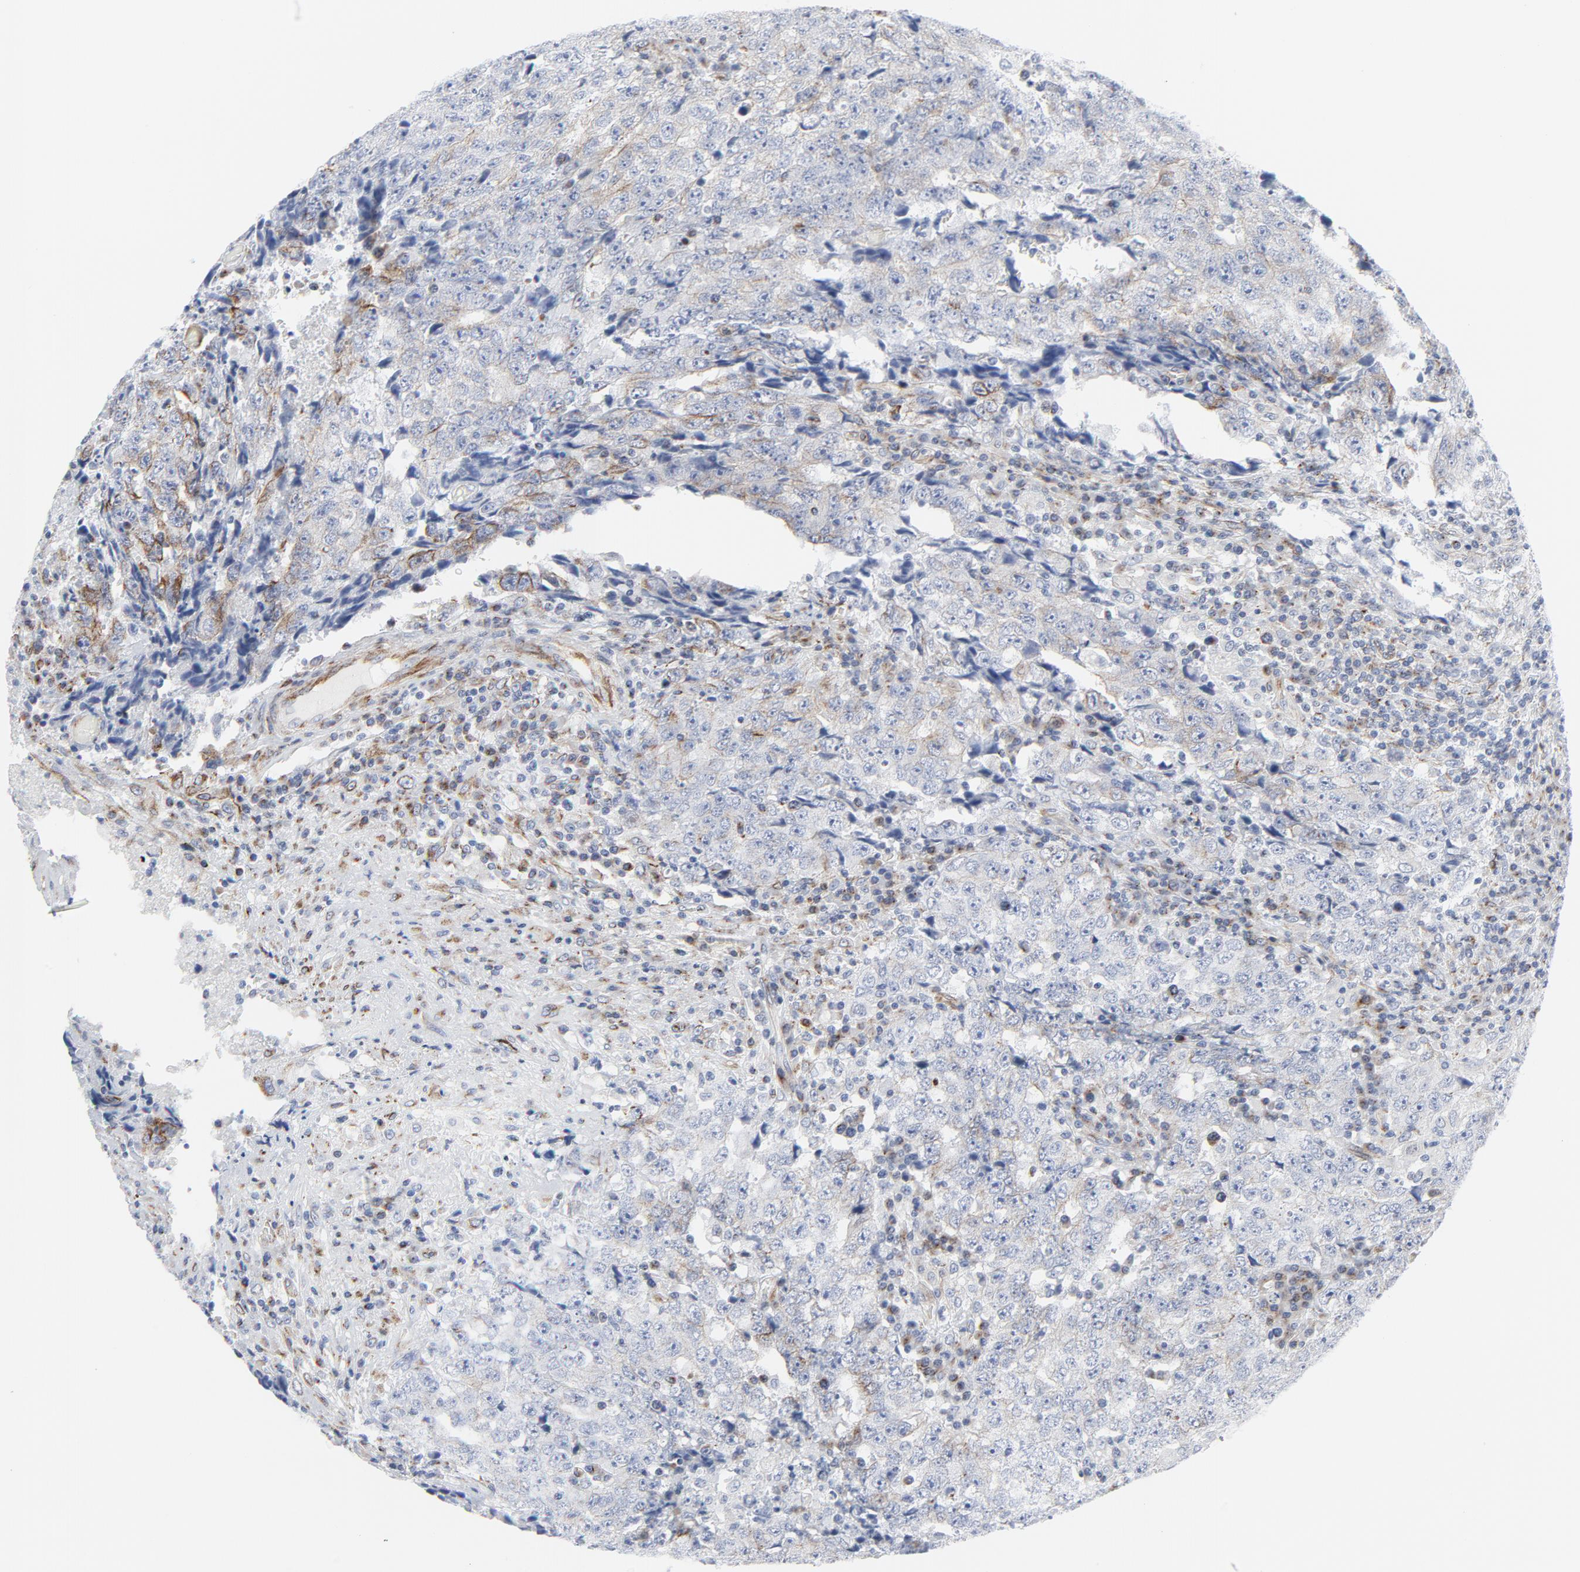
{"staining": {"intensity": "weak", "quantity": "<25%", "location": "cytoplasmic/membranous"}, "tissue": "testis cancer", "cell_type": "Tumor cells", "image_type": "cancer", "snomed": [{"axis": "morphology", "description": "Necrosis, NOS"}, {"axis": "morphology", "description": "Carcinoma, Embryonal, NOS"}, {"axis": "topography", "description": "Testis"}], "caption": "An immunohistochemistry micrograph of testis embryonal carcinoma is shown. There is no staining in tumor cells of testis embryonal carcinoma.", "gene": "TUBB1", "patient": {"sex": "male", "age": 19}}